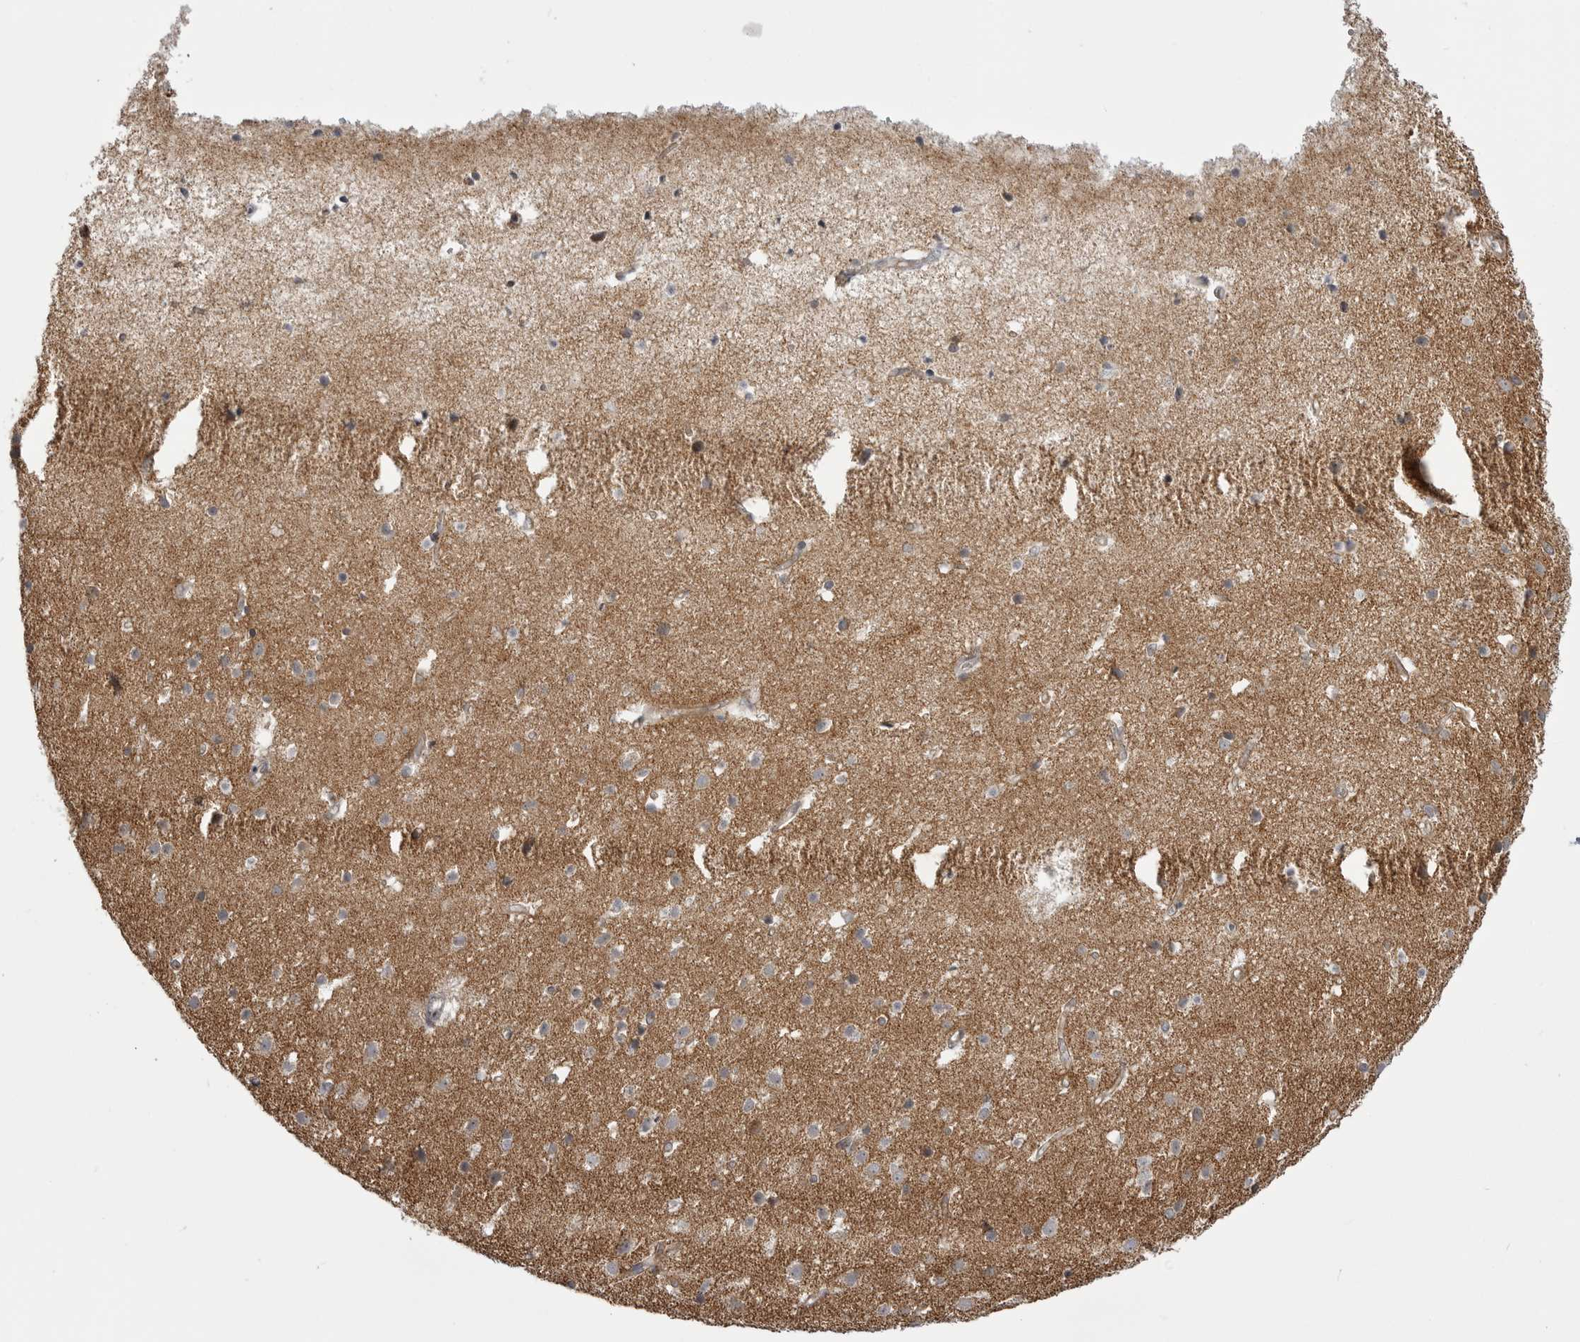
{"staining": {"intensity": "moderate", "quantity": "25%-75%", "location": "cytoplasmic/membranous"}, "tissue": "cerebral cortex", "cell_type": "Endothelial cells", "image_type": "normal", "snomed": [{"axis": "morphology", "description": "Normal tissue, NOS"}, {"axis": "topography", "description": "Cerebral cortex"}], "caption": "Cerebral cortex stained for a protein reveals moderate cytoplasmic/membranous positivity in endothelial cells. Using DAB (brown) and hematoxylin (blue) stains, captured at high magnification using brightfield microscopy.", "gene": "TMPRSS11F", "patient": {"sex": "male", "age": 54}}